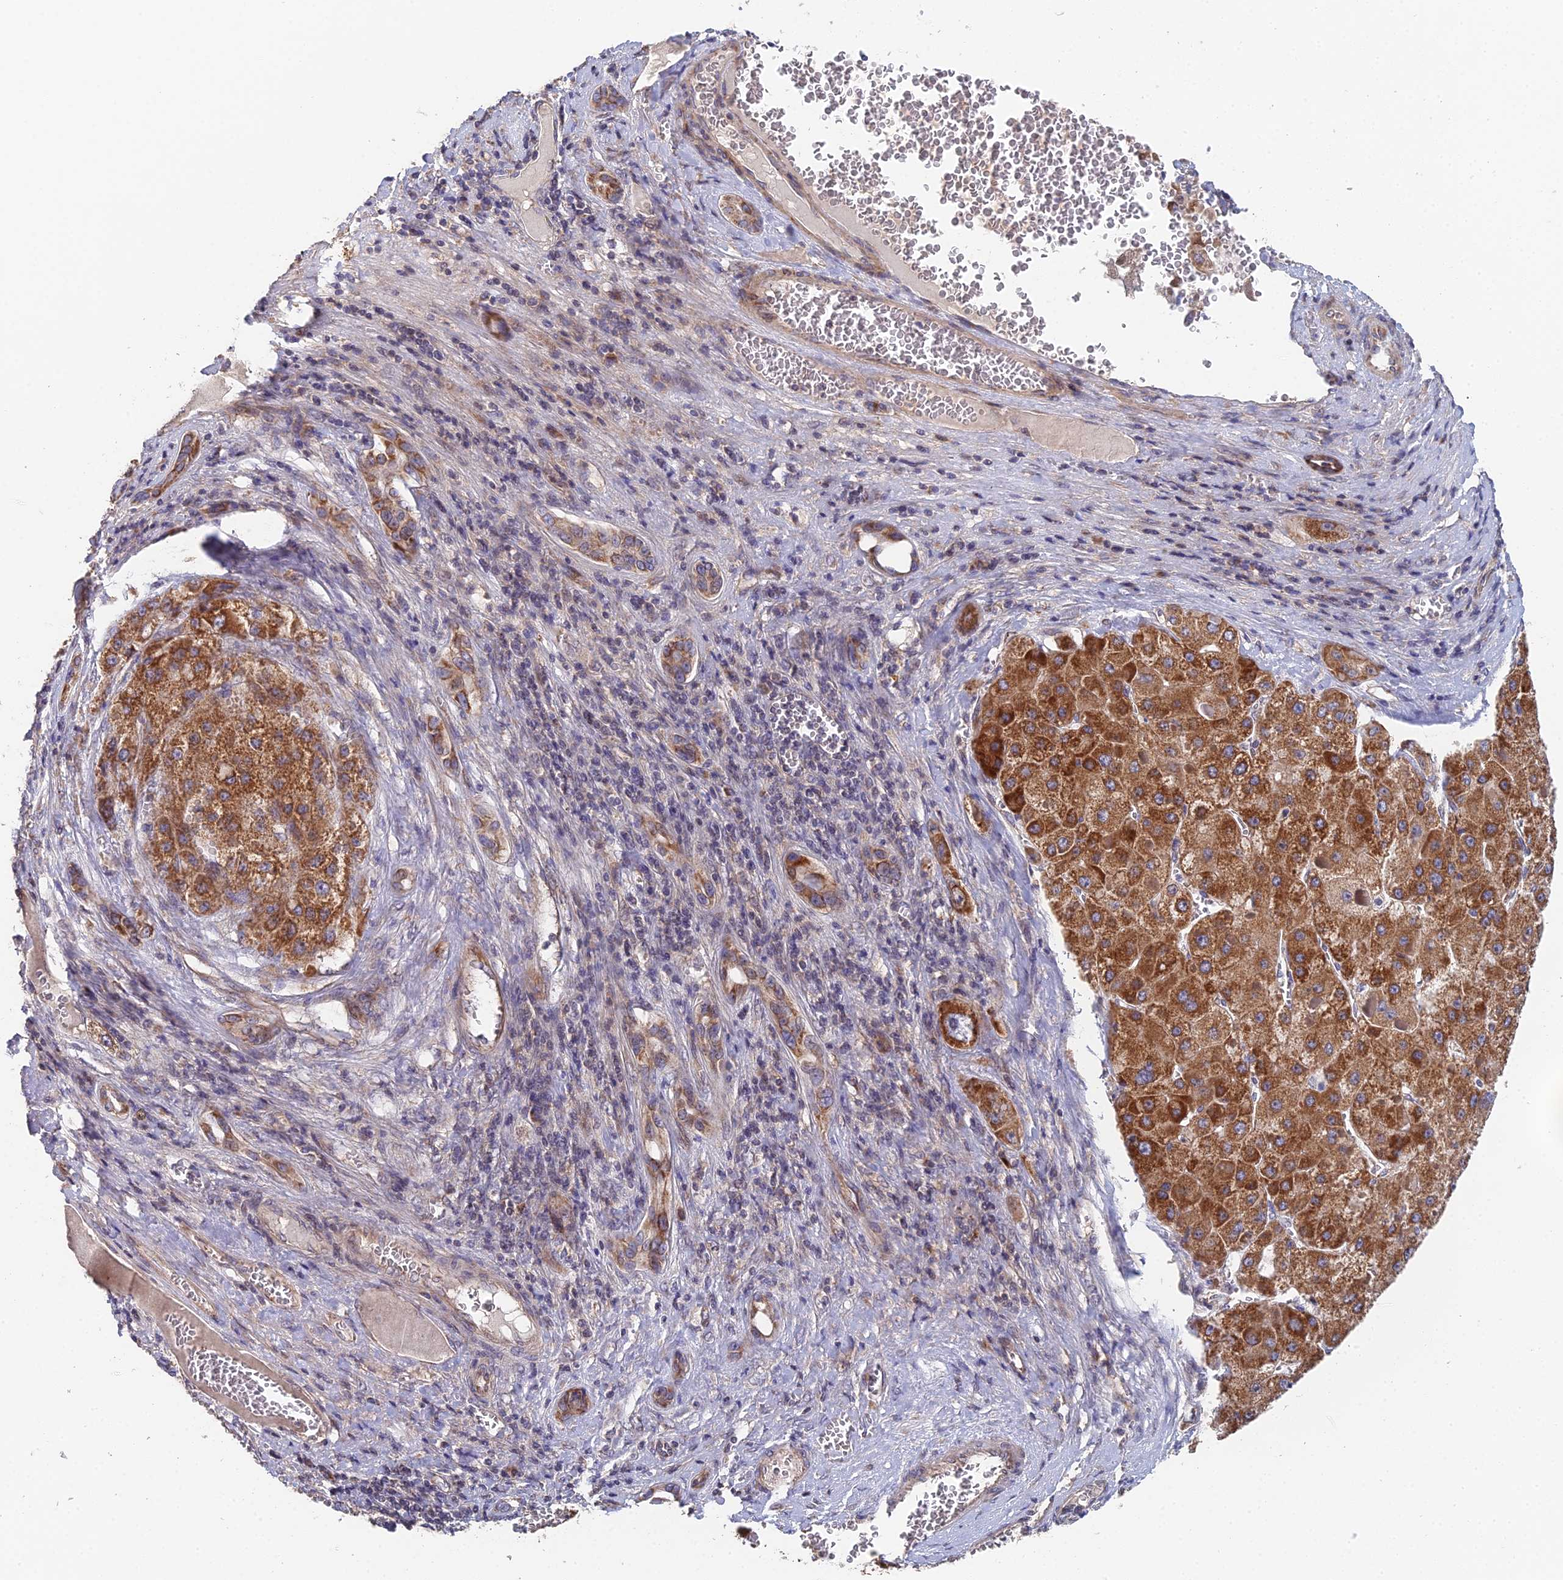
{"staining": {"intensity": "moderate", "quantity": ">75%", "location": "cytoplasmic/membranous"}, "tissue": "liver cancer", "cell_type": "Tumor cells", "image_type": "cancer", "snomed": [{"axis": "morphology", "description": "Carcinoma, Hepatocellular, NOS"}, {"axis": "topography", "description": "Liver"}], "caption": "Moderate cytoplasmic/membranous protein expression is present in approximately >75% of tumor cells in liver cancer (hepatocellular carcinoma). (DAB (3,3'-diaminobenzidine) = brown stain, brightfield microscopy at high magnification).", "gene": "ECSIT", "patient": {"sex": "female", "age": 73}}